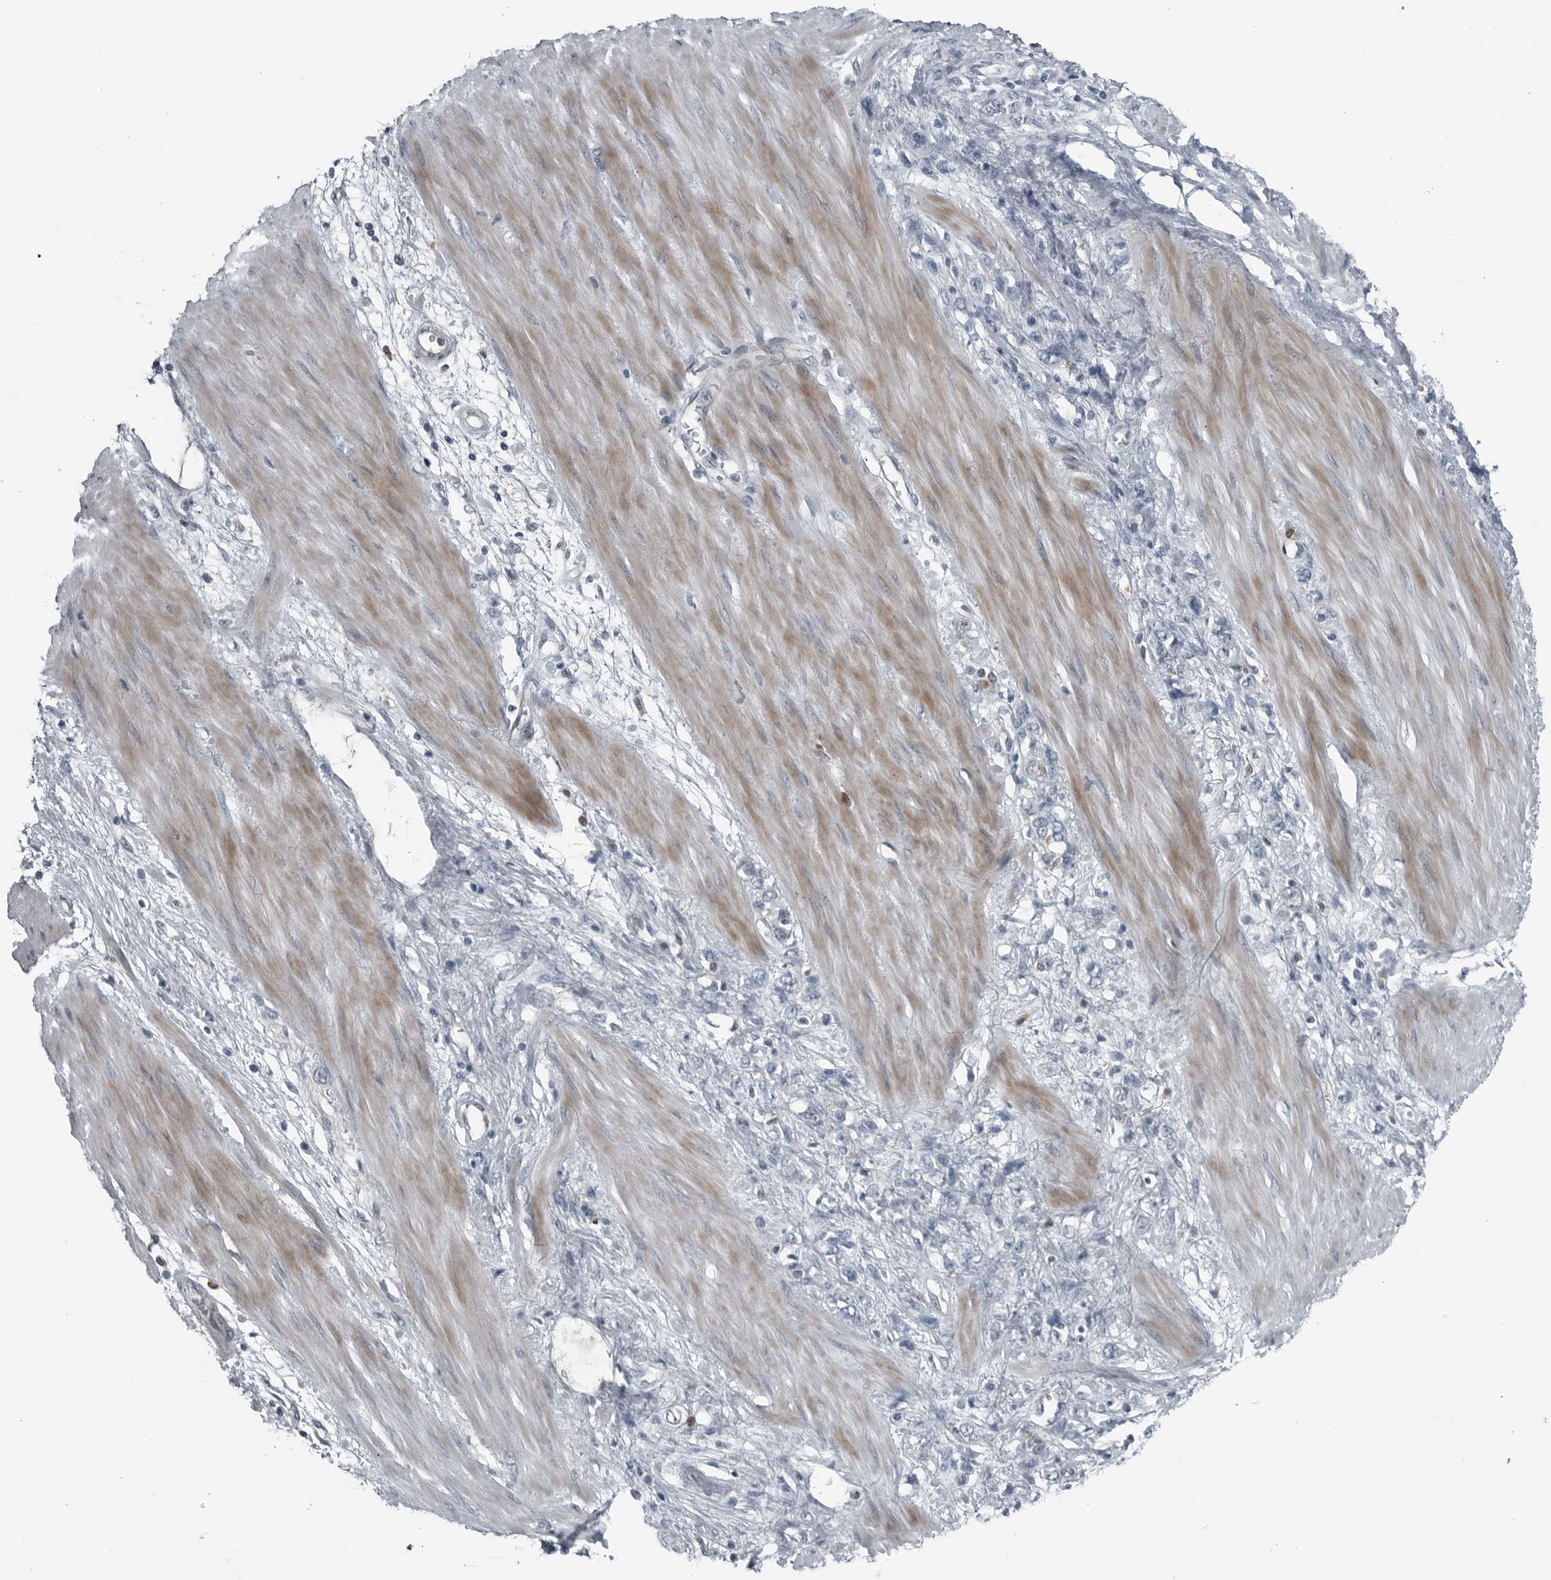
{"staining": {"intensity": "negative", "quantity": "none", "location": "none"}, "tissue": "stomach cancer", "cell_type": "Tumor cells", "image_type": "cancer", "snomed": [{"axis": "morphology", "description": "Adenocarcinoma, NOS"}, {"axis": "topography", "description": "Stomach"}], "caption": "High power microscopy histopathology image of an immunohistochemistry image of adenocarcinoma (stomach), revealing no significant expression in tumor cells. (DAB (3,3'-diaminobenzidine) IHC visualized using brightfield microscopy, high magnification).", "gene": "GAK", "patient": {"sex": "female", "age": 76}}